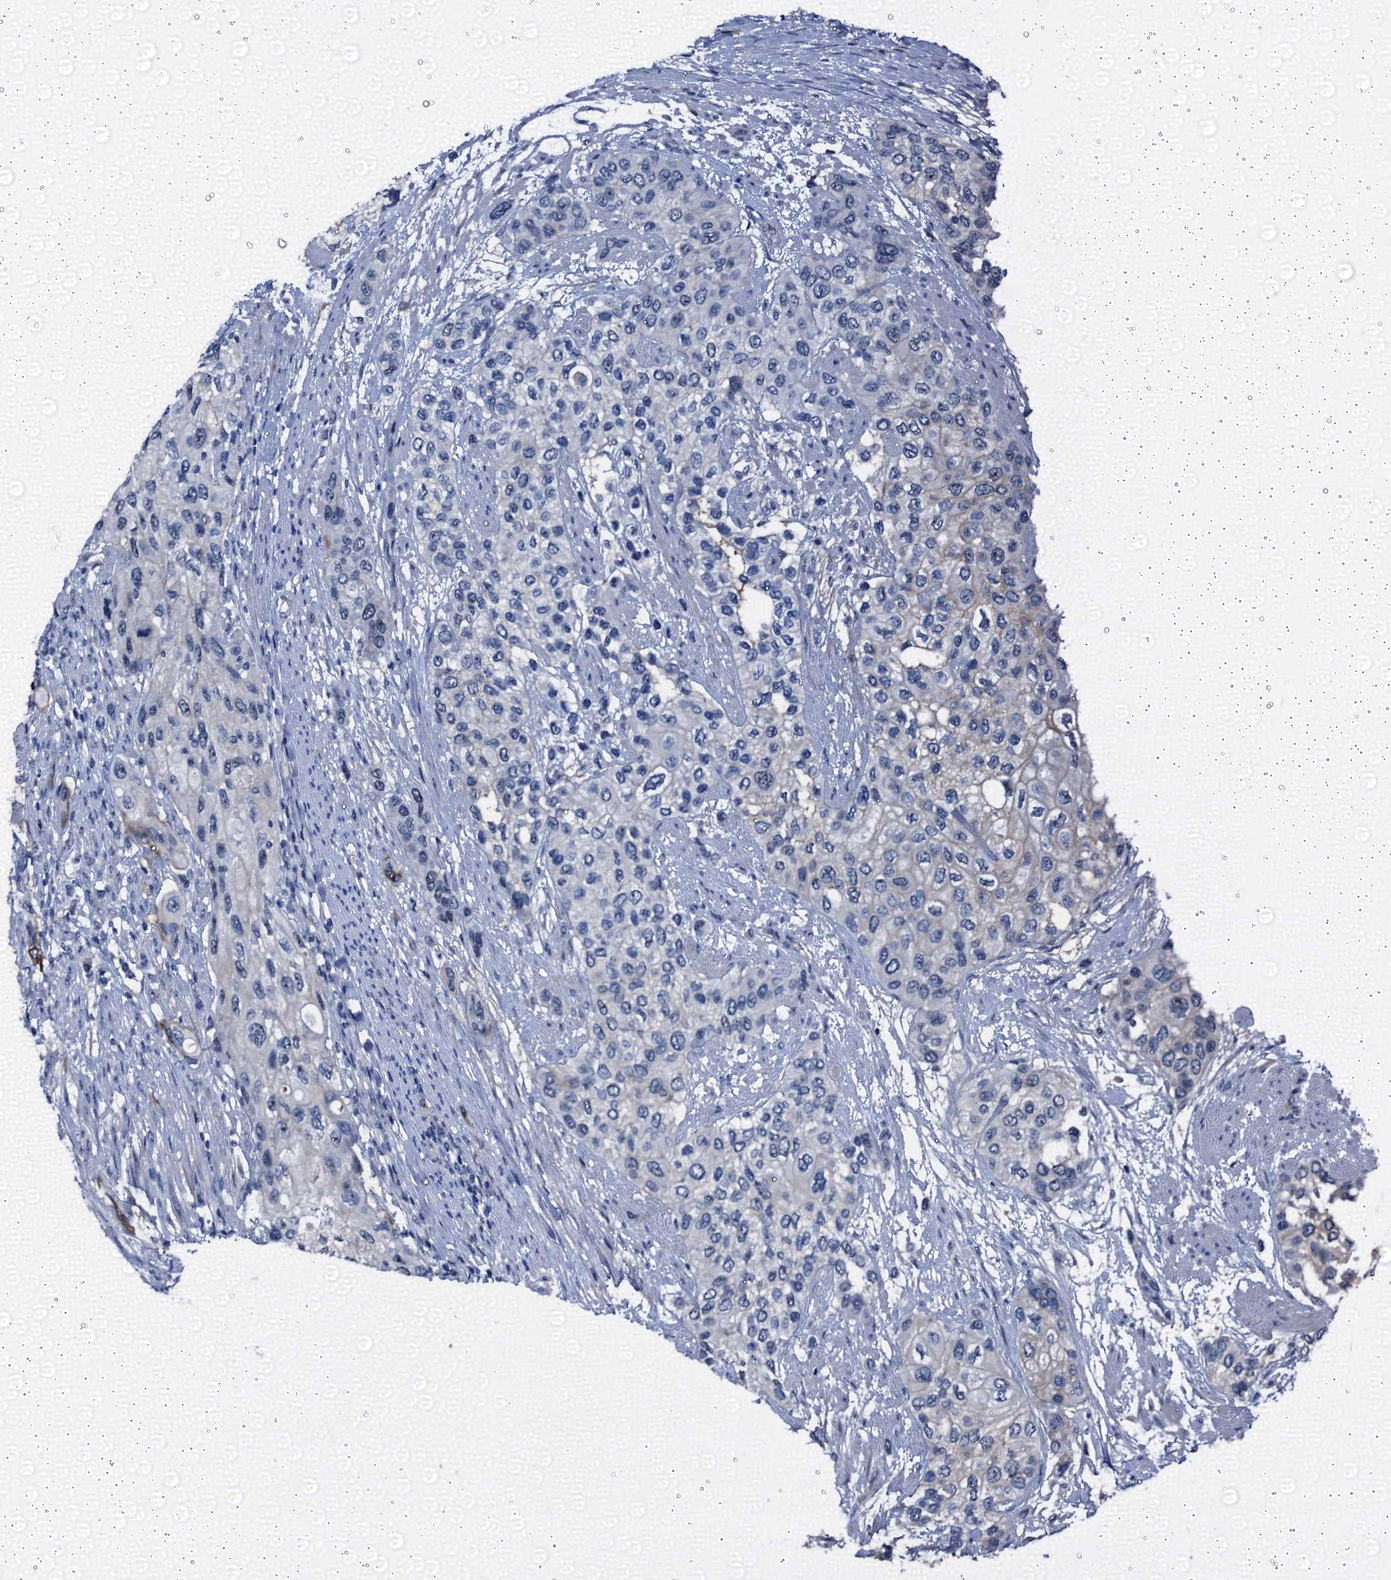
{"staining": {"intensity": "negative", "quantity": "none", "location": "none"}, "tissue": "urothelial cancer", "cell_type": "Tumor cells", "image_type": "cancer", "snomed": [{"axis": "morphology", "description": "Normal tissue, NOS"}, {"axis": "morphology", "description": "Urothelial carcinoma, High grade"}, {"axis": "topography", "description": "Vascular tissue"}, {"axis": "topography", "description": "Urinary bladder"}], "caption": "Immunohistochemistry photomicrograph of urothelial carcinoma (high-grade) stained for a protein (brown), which shows no staining in tumor cells.", "gene": "EMG1", "patient": {"sex": "female", "age": 56}}